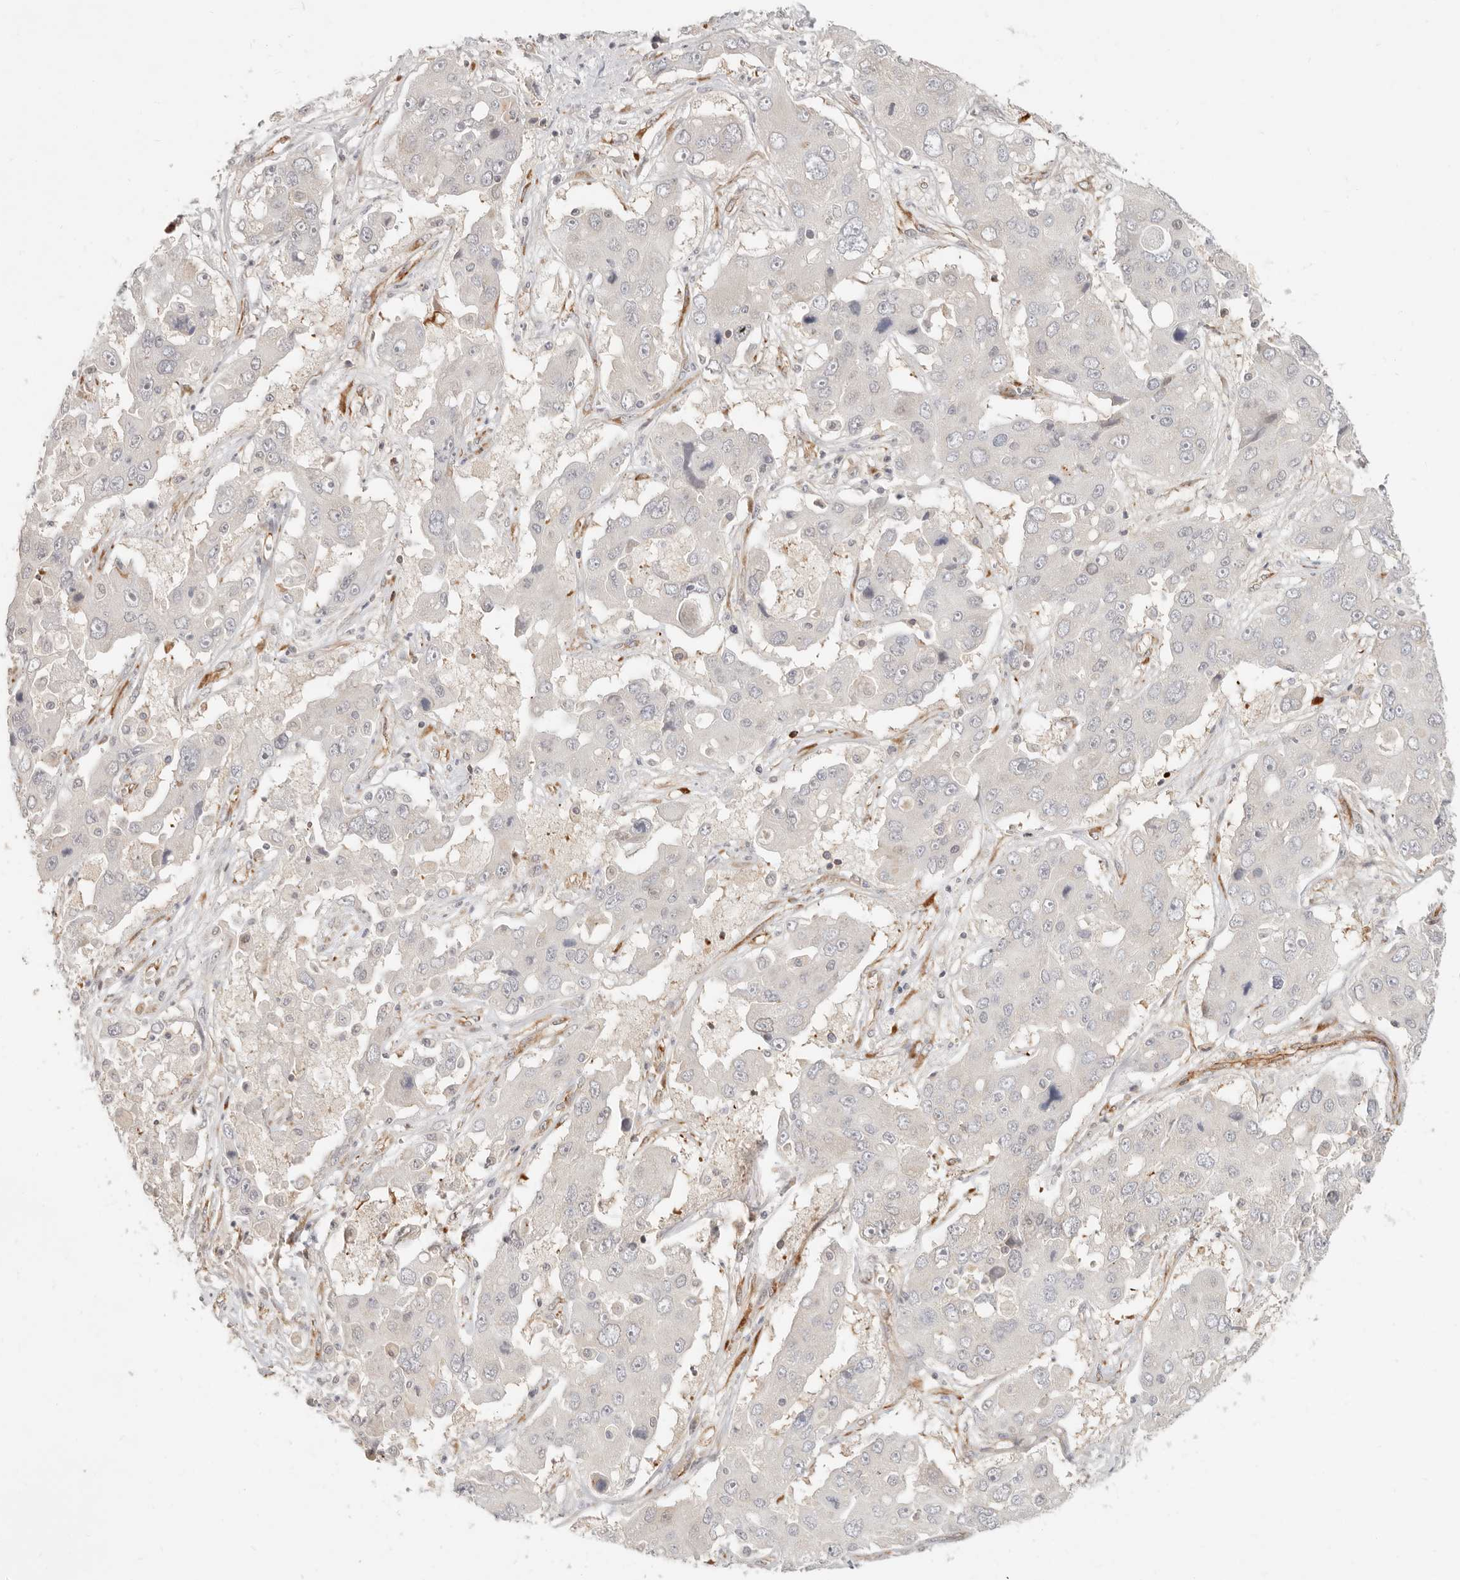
{"staining": {"intensity": "negative", "quantity": "none", "location": "none"}, "tissue": "liver cancer", "cell_type": "Tumor cells", "image_type": "cancer", "snomed": [{"axis": "morphology", "description": "Cholangiocarcinoma"}, {"axis": "topography", "description": "Liver"}], "caption": "Immunohistochemistry of human liver cholangiocarcinoma reveals no positivity in tumor cells. (Brightfield microscopy of DAB (3,3'-diaminobenzidine) immunohistochemistry at high magnification).", "gene": "SASS6", "patient": {"sex": "male", "age": 67}}